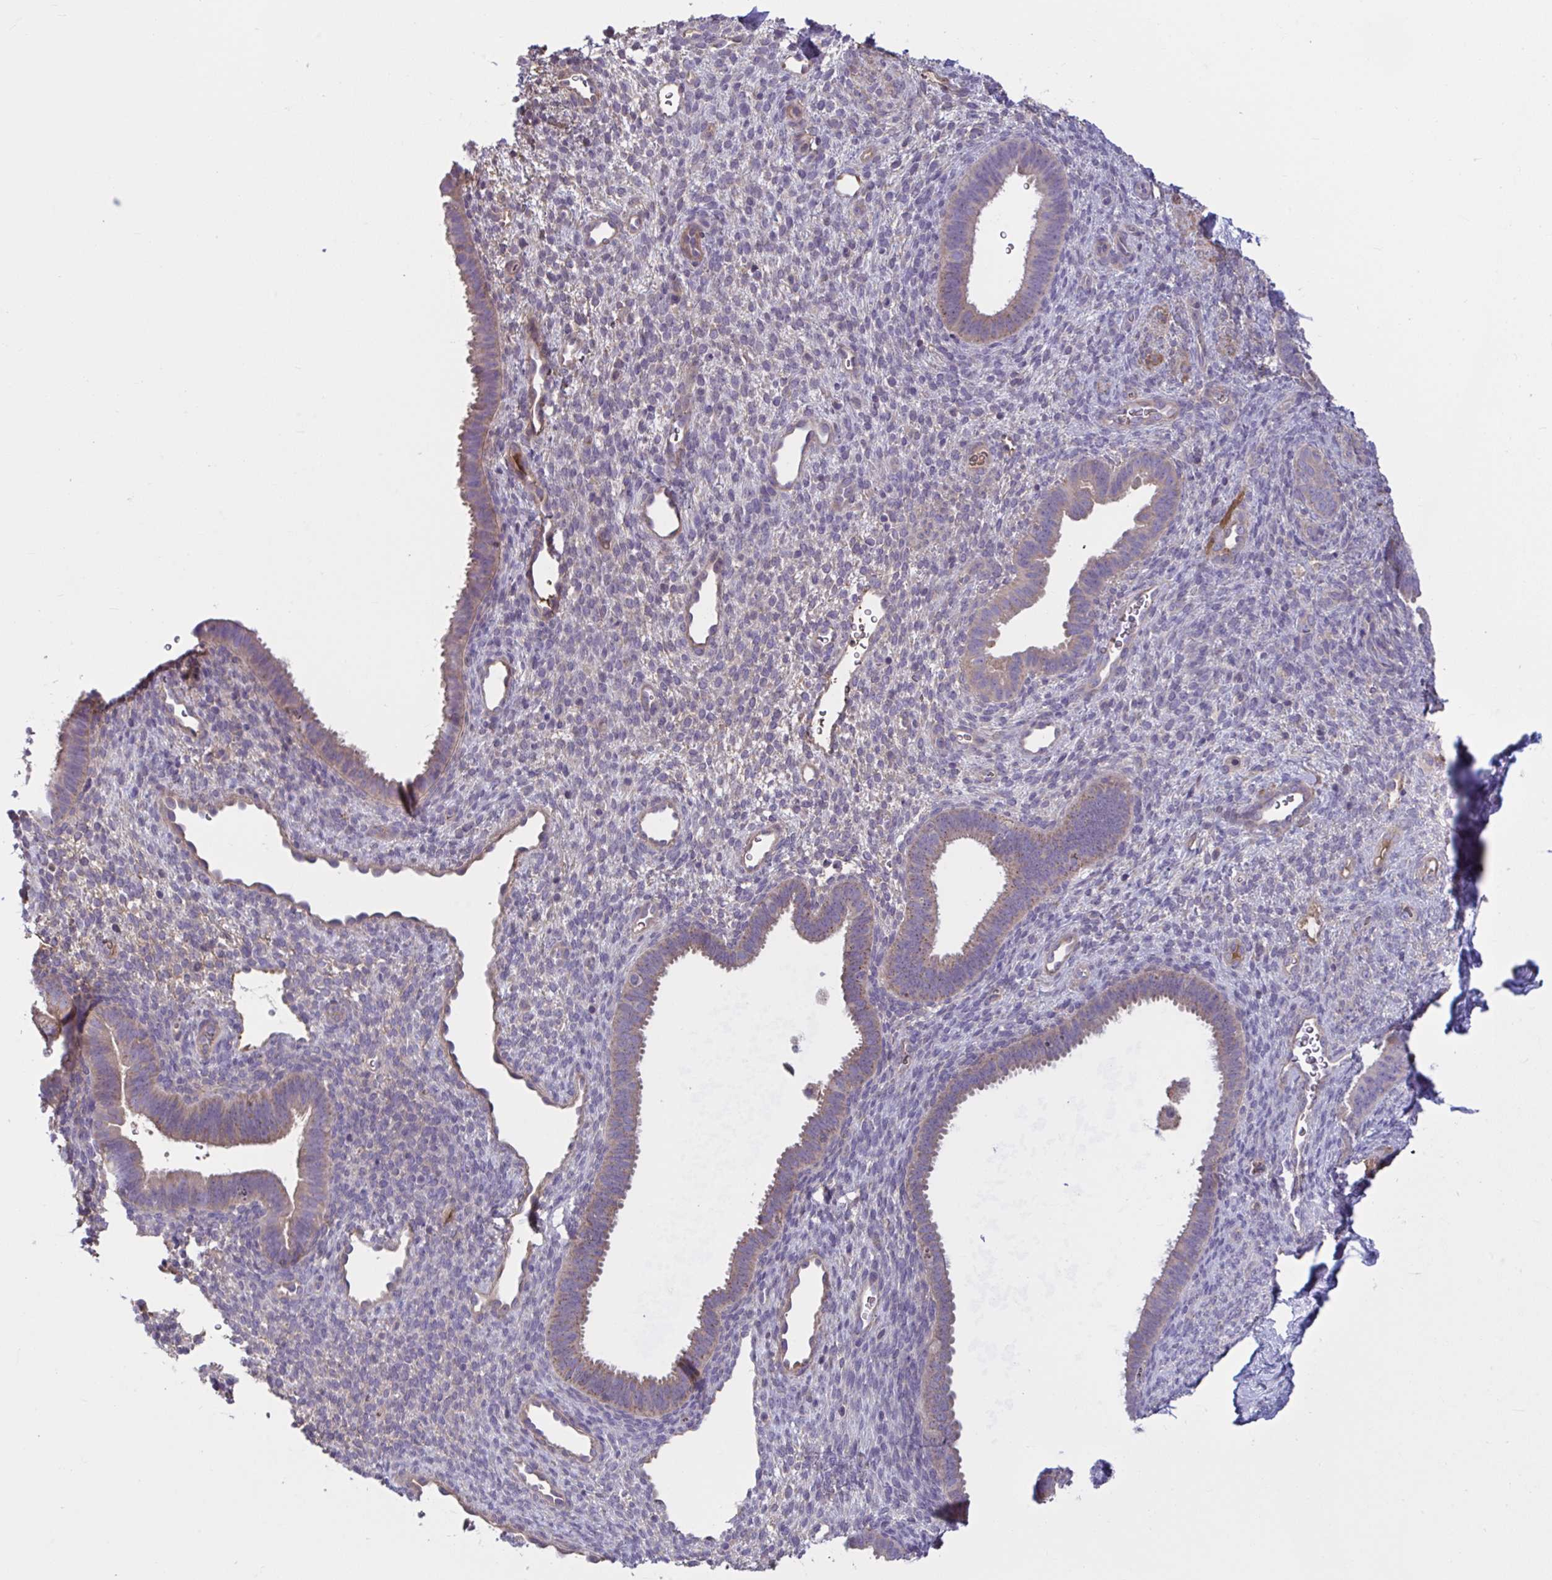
{"staining": {"intensity": "negative", "quantity": "none", "location": "none"}, "tissue": "endometrium", "cell_type": "Cells in endometrial stroma", "image_type": "normal", "snomed": [{"axis": "morphology", "description": "Normal tissue, NOS"}, {"axis": "topography", "description": "Endometrium"}], "caption": "Immunohistochemistry of benign human endometrium exhibits no positivity in cells in endometrial stroma. Nuclei are stained in blue.", "gene": "WNT9B", "patient": {"sex": "female", "age": 34}}